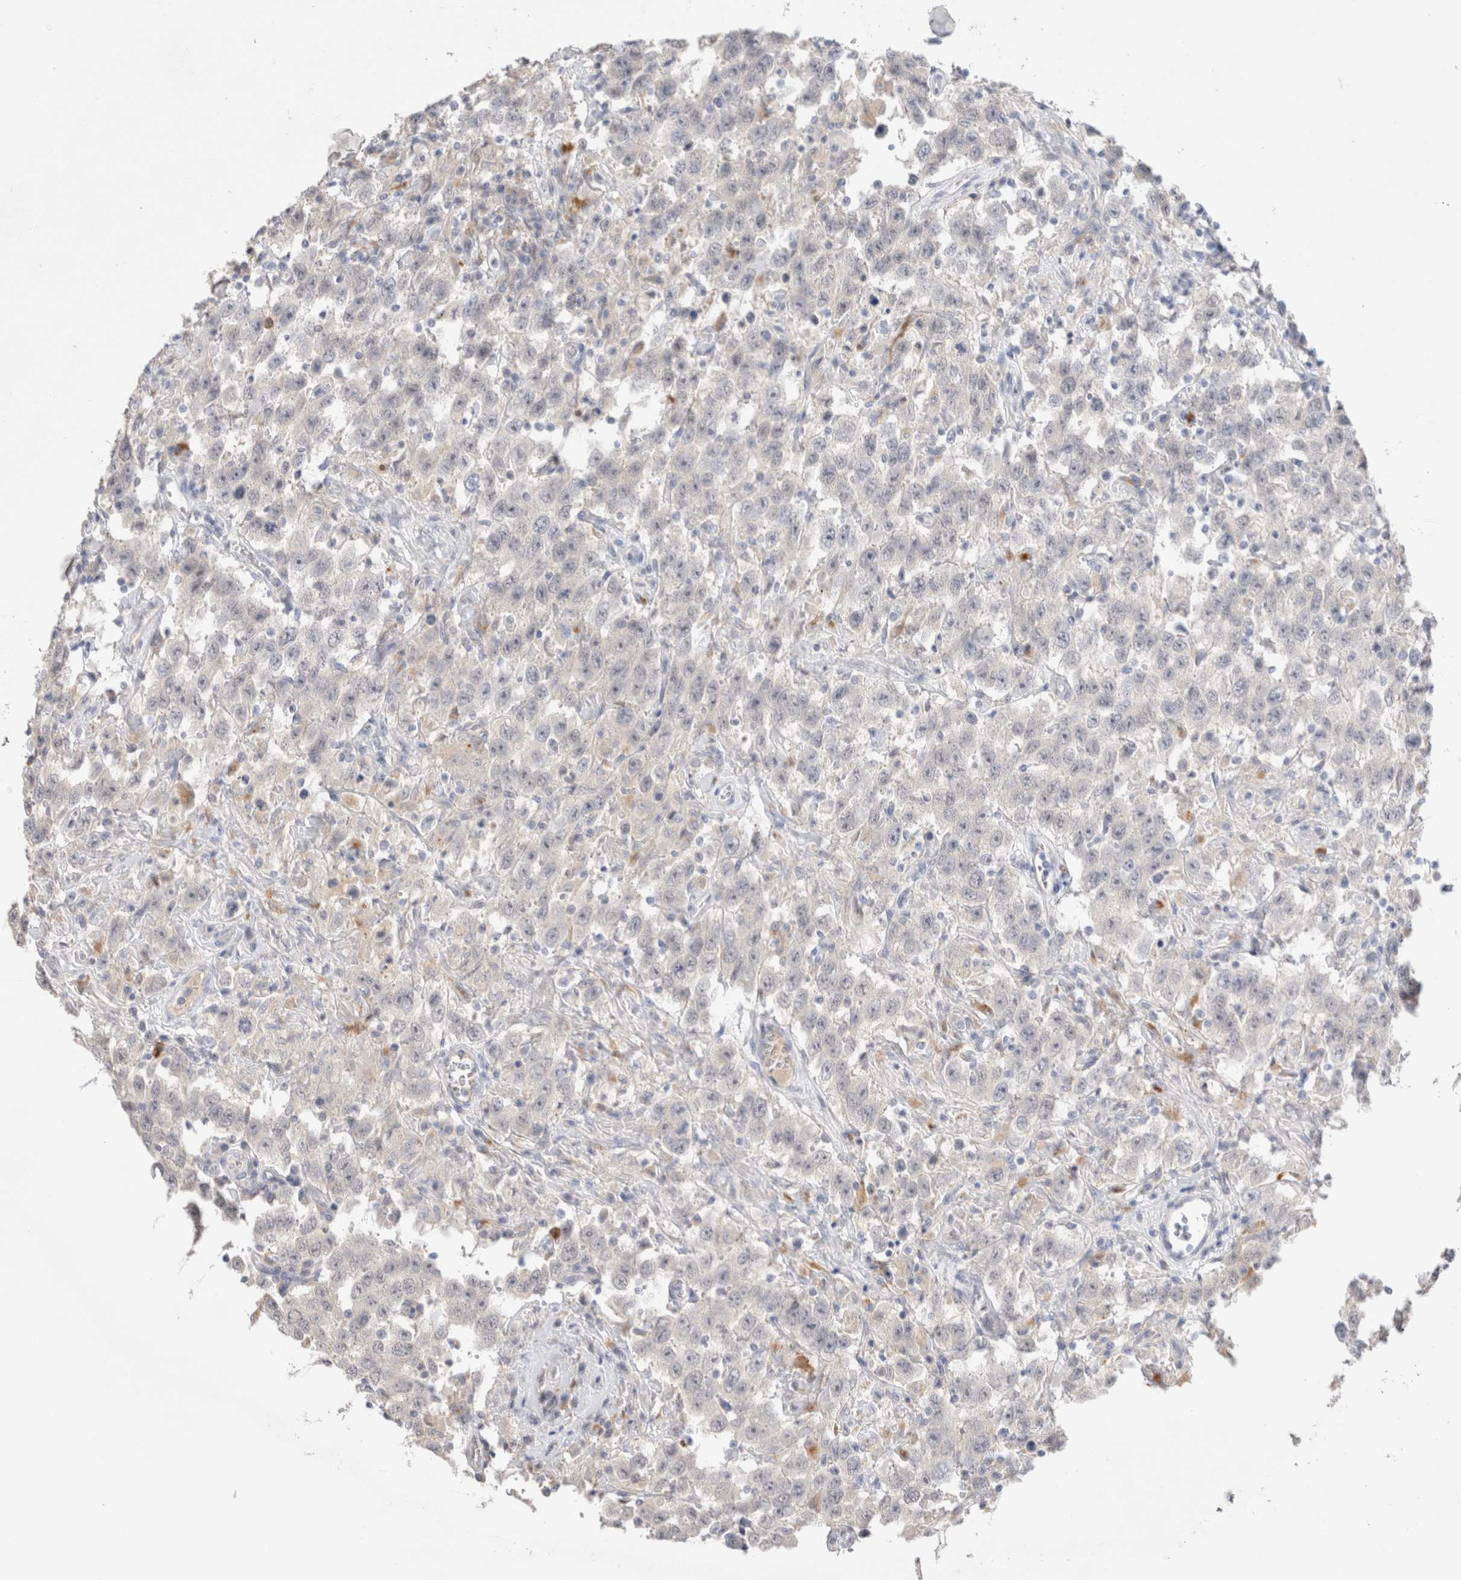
{"staining": {"intensity": "negative", "quantity": "none", "location": "none"}, "tissue": "testis cancer", "cell_type": "Tumor cells", "image_type": "cancer", "snomed": [{"axis": "morphology", "description": "Seminoma, NOS"}, {"axis": "topography", "description": "Testis"}], "caption": "There is no significant expression in tumor cells of testis seminoma.", "gene": "HPGDS", "patient": {"sex": "male", "age": 41}}